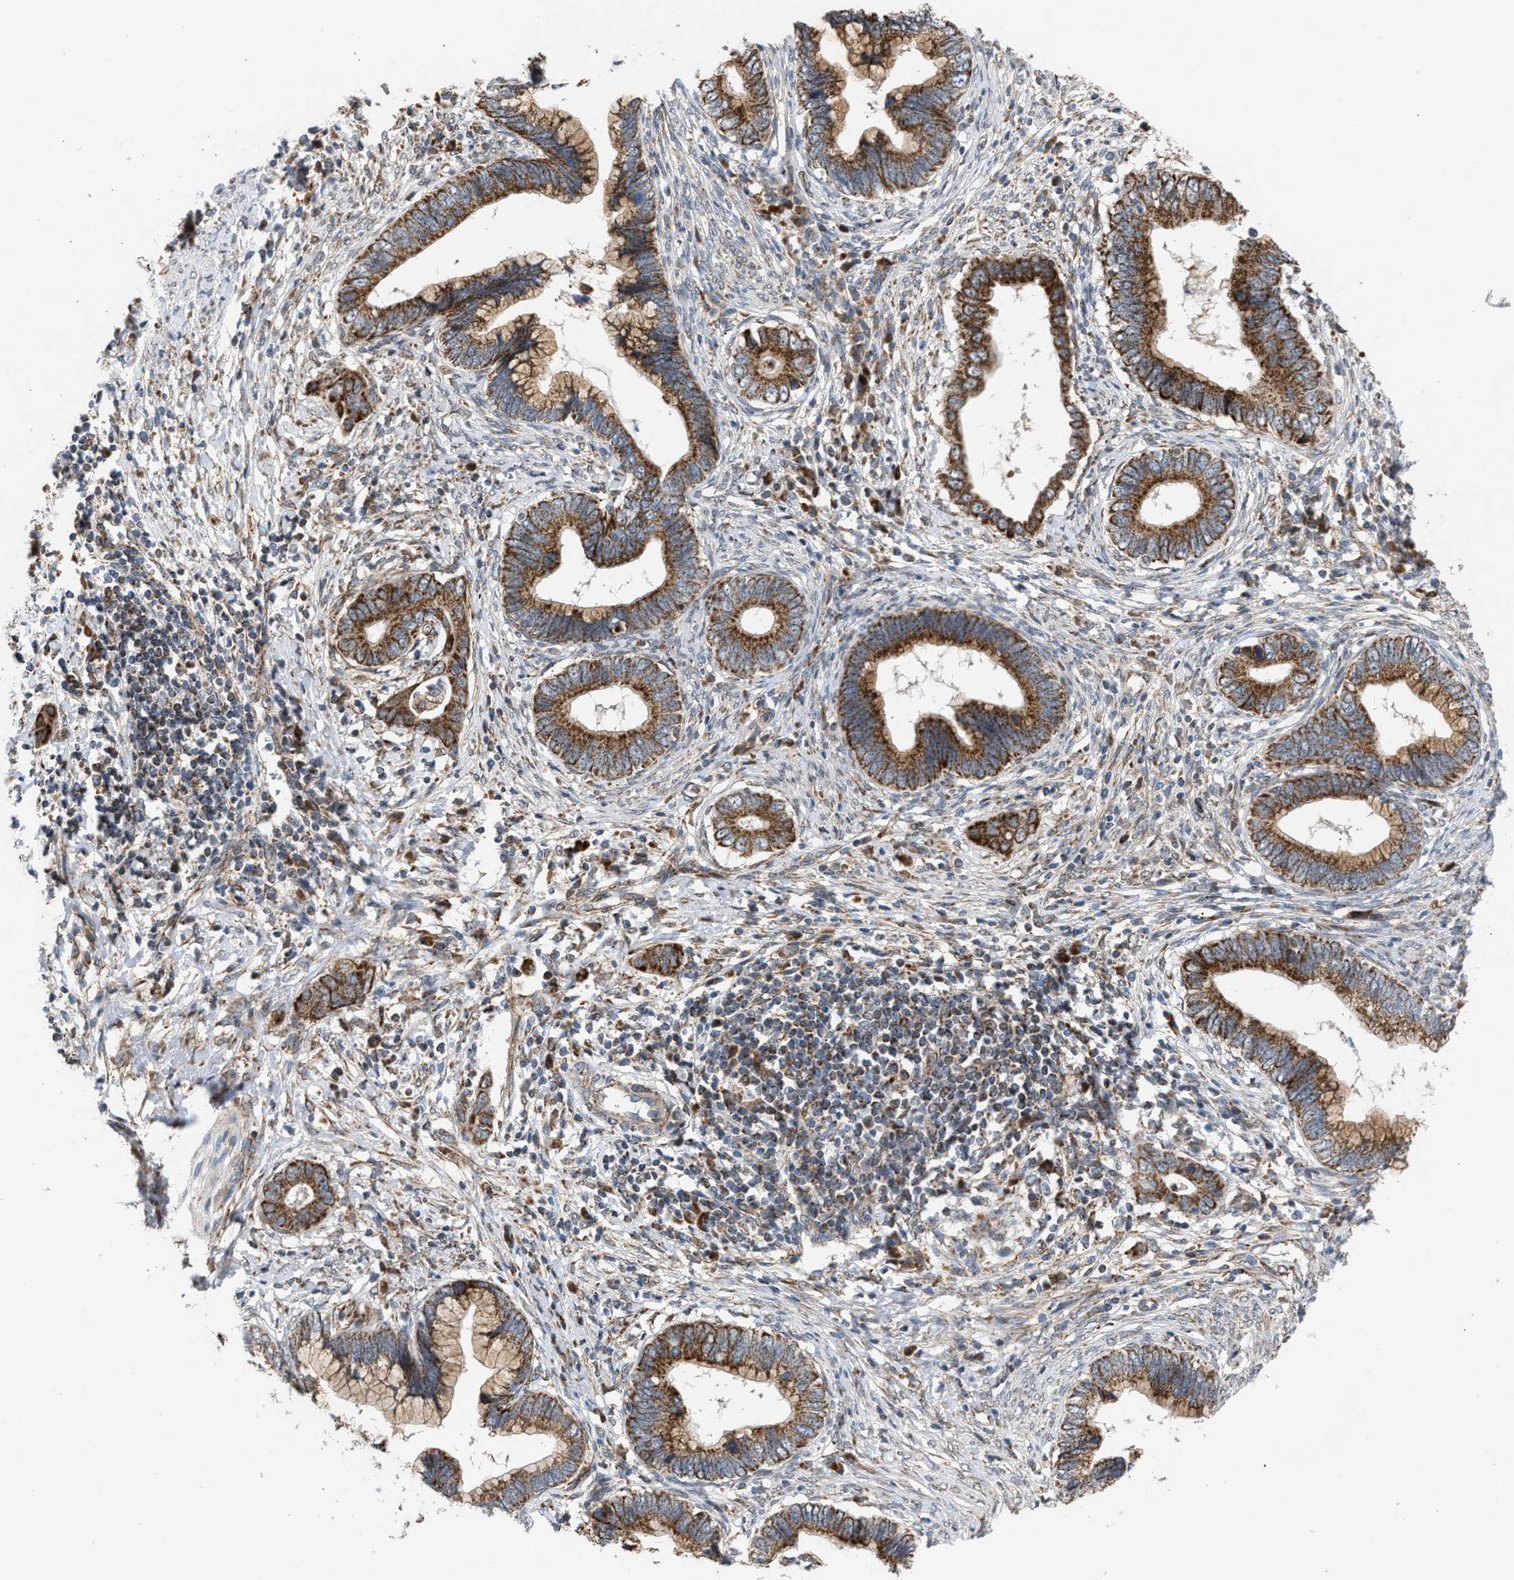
{"staining": {"intensity": "moderate", "quantity": ">75%", "location": "cytoplasmic/membranous"}, "tissue": "cervical cancer", "cell_type": "Tumor cells", "image_type": "cancer", "snomed": [{"axis": "morphology", "description": "Adenocarcinoma, NOS"}, {"axis": "topography", "description": "Cervix"}], "caption": "Adenocarcinoma (cervical) tissue exhibits moderate cytoplasmic/membranous staining in approximately >75% of tumor cells", "gene": "TACO1", "patient": {"sex": "female", "age": 44}}